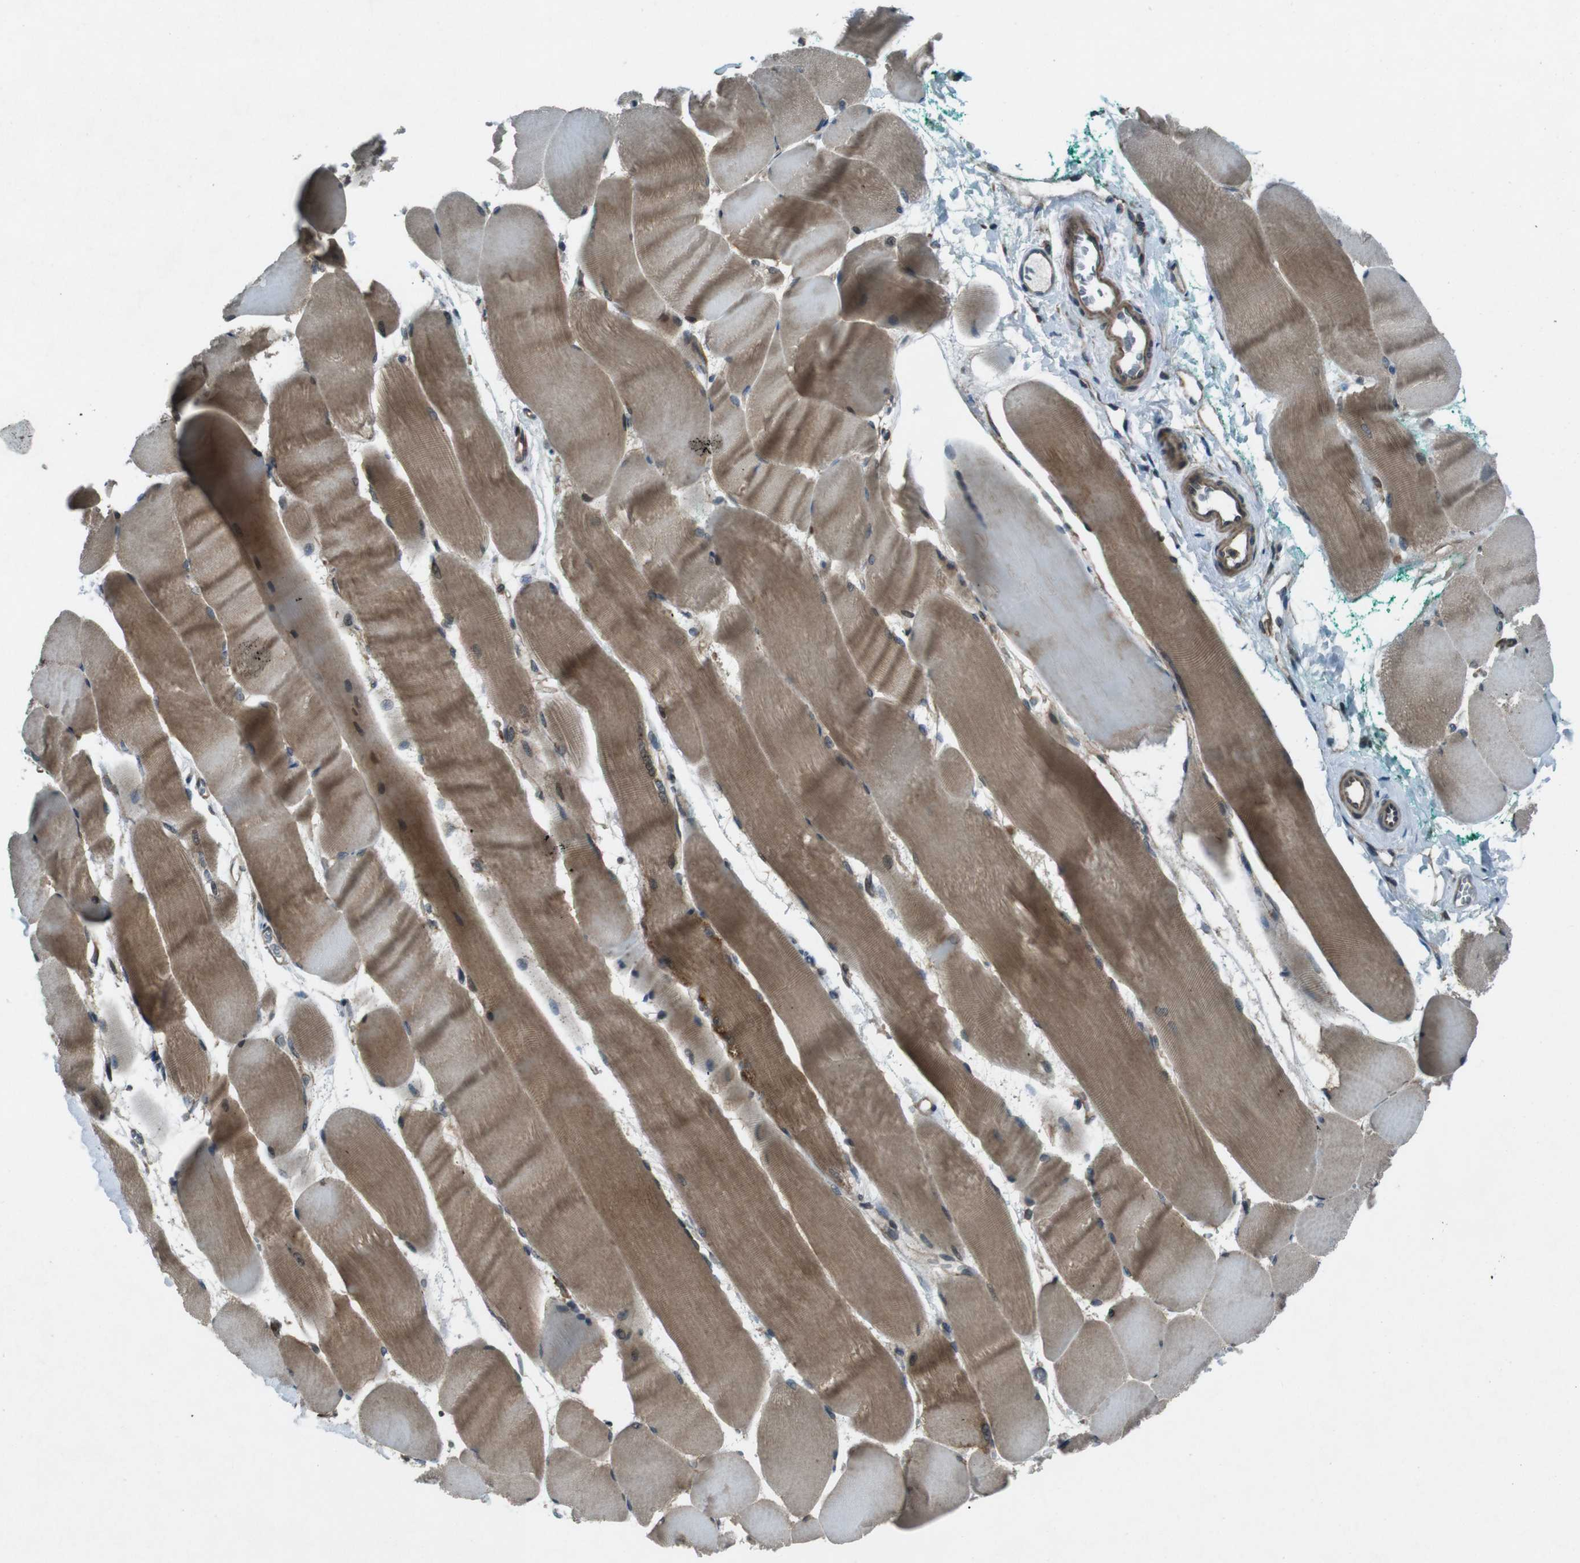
{"staining": {"intensity": "moderate", "quantity": ">75%", "location": "cytoplasmic/membranous"}, "tissue": "skeletal muscle", "cell_type": "Myocytes", "image_type": "normal", "snomed": [{"axis": "morphology", "description": "Normal tissue, NOS"}, {"axis": "morphology", "description": "Squamous cell carcinoma, NOS"}, {"axis": "topography", "description": "Skeletal muscle"}], "caption": "Myocytes demonstrate moderate cytoplasmic/membranous expression in about >75% of cells in unremarkable skeletal muscle.", "gene": "SLC27A4", "patient": {"sex": "male", "age": 51}}